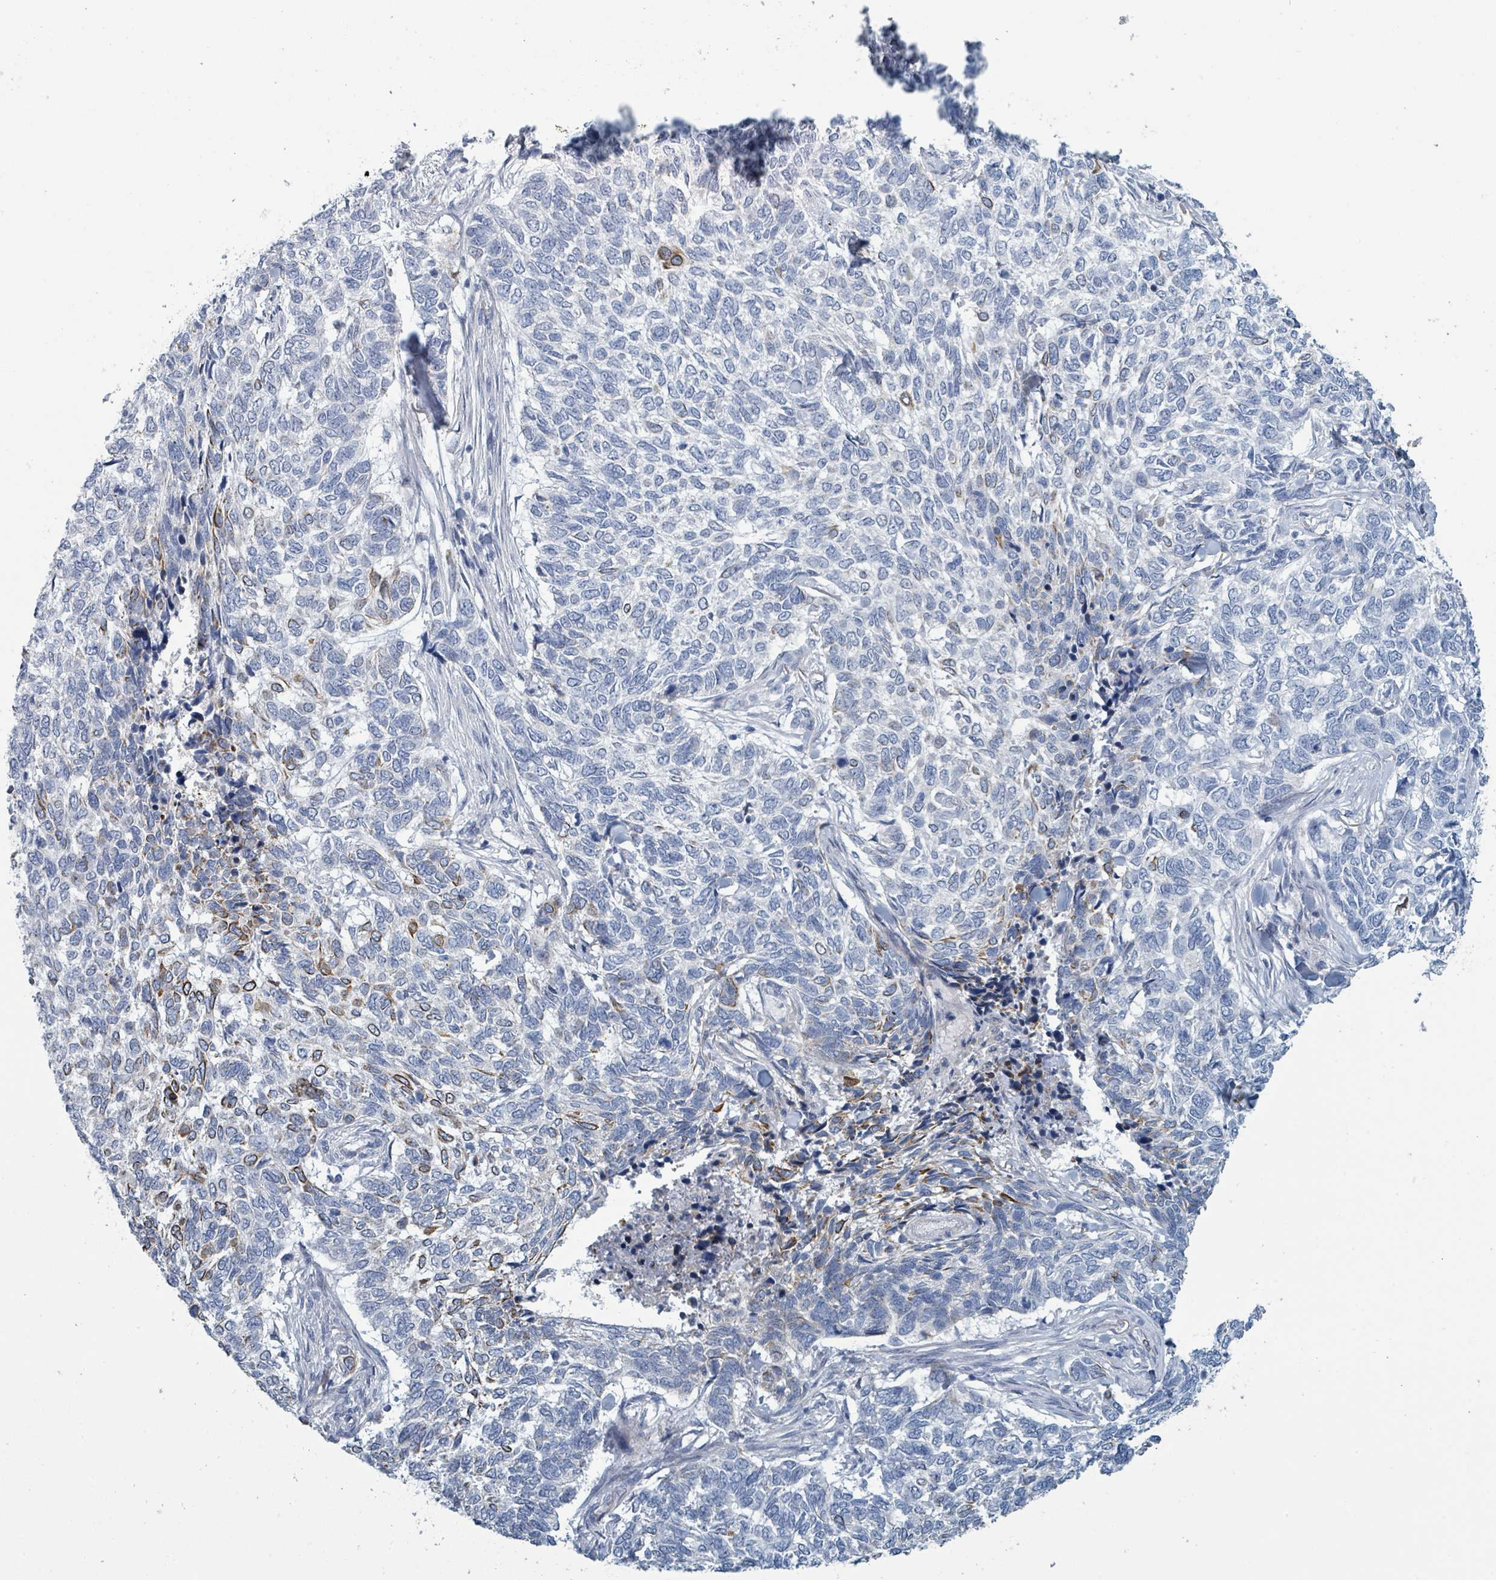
{"staining": {"intensity": "moderate", "quantity": "<25%", "location": "cytoplasmic/membranous"}, "tissue": "skin cancer", "cell_type": "Tumor cells", "image_type": "cancer", "snomed": [{"axis": "morphology", "description": "Basal cell carcinoma"}, {"axis": "topography", "description": "Skin"}], "caption": "A brown stain highlights moderate cytoplasmic/membranous staining of a protein in human basal cell carcinoma (skin) tumor cells.", "gene": "RAB33B", "patient": {"sex": "female", "age": 65}}